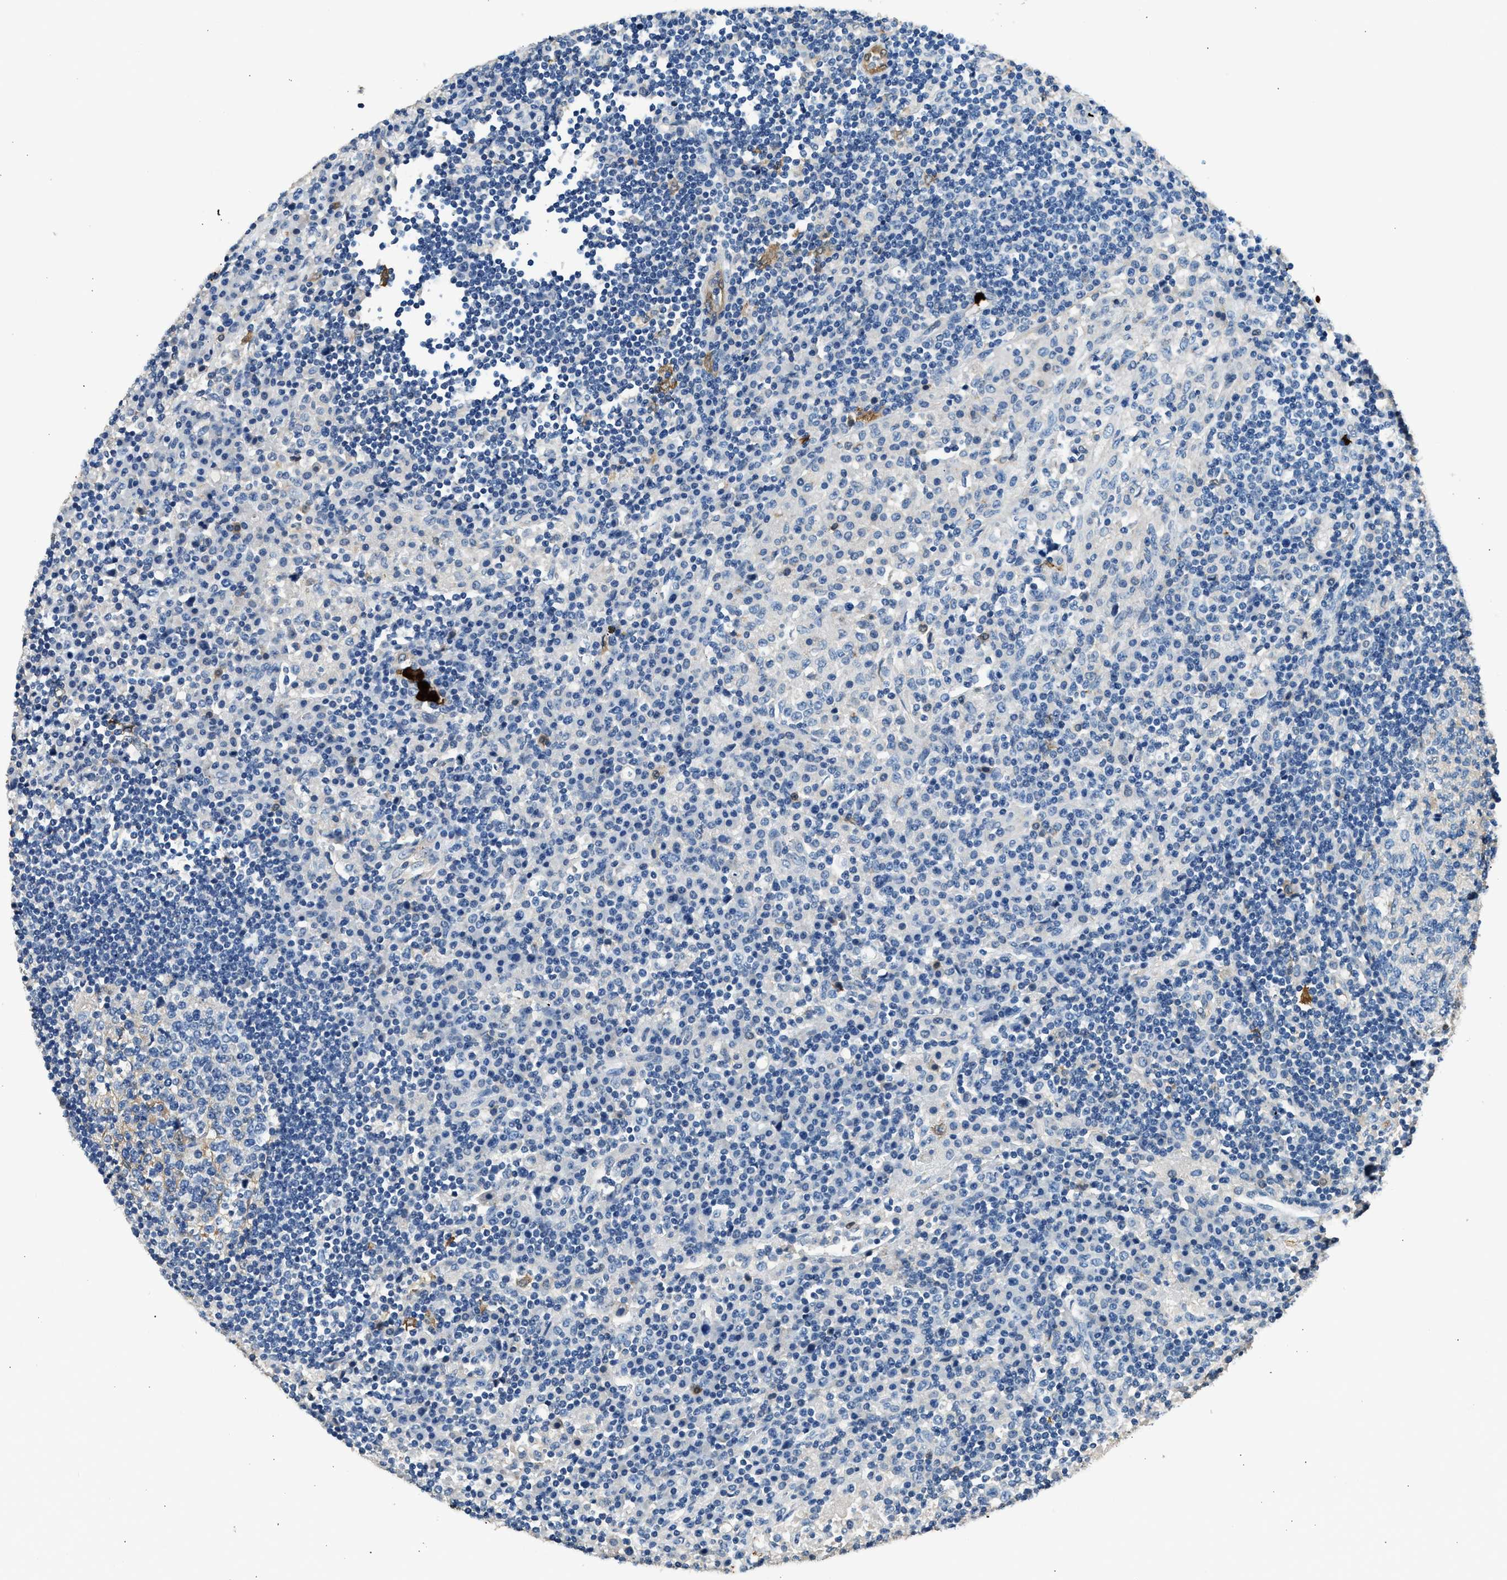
{"staining": {"intensity": "negative", "quantity": "none", "location": "none"}, "tissue": "lymph node", "cell_type": "Germinal center cells", "image_type": "normal", "snomed": [{"axis": "morphology", "description": "Normal tissue, NOS"}, {"axis": "topography", "description": "Lymph node"}], "caption": "Immunohistochemical staining of unremarkable lymph node demonstrates no significant expression in germinal center cells. (Stains: DAB (3,3'-diaminobenzidine) IHC with hematoxylin counter stain, Microscopy: brightfield microscopy at high magnification).", "gene": "ANXA3", "patient": {"sex": "female", "age": 53}}